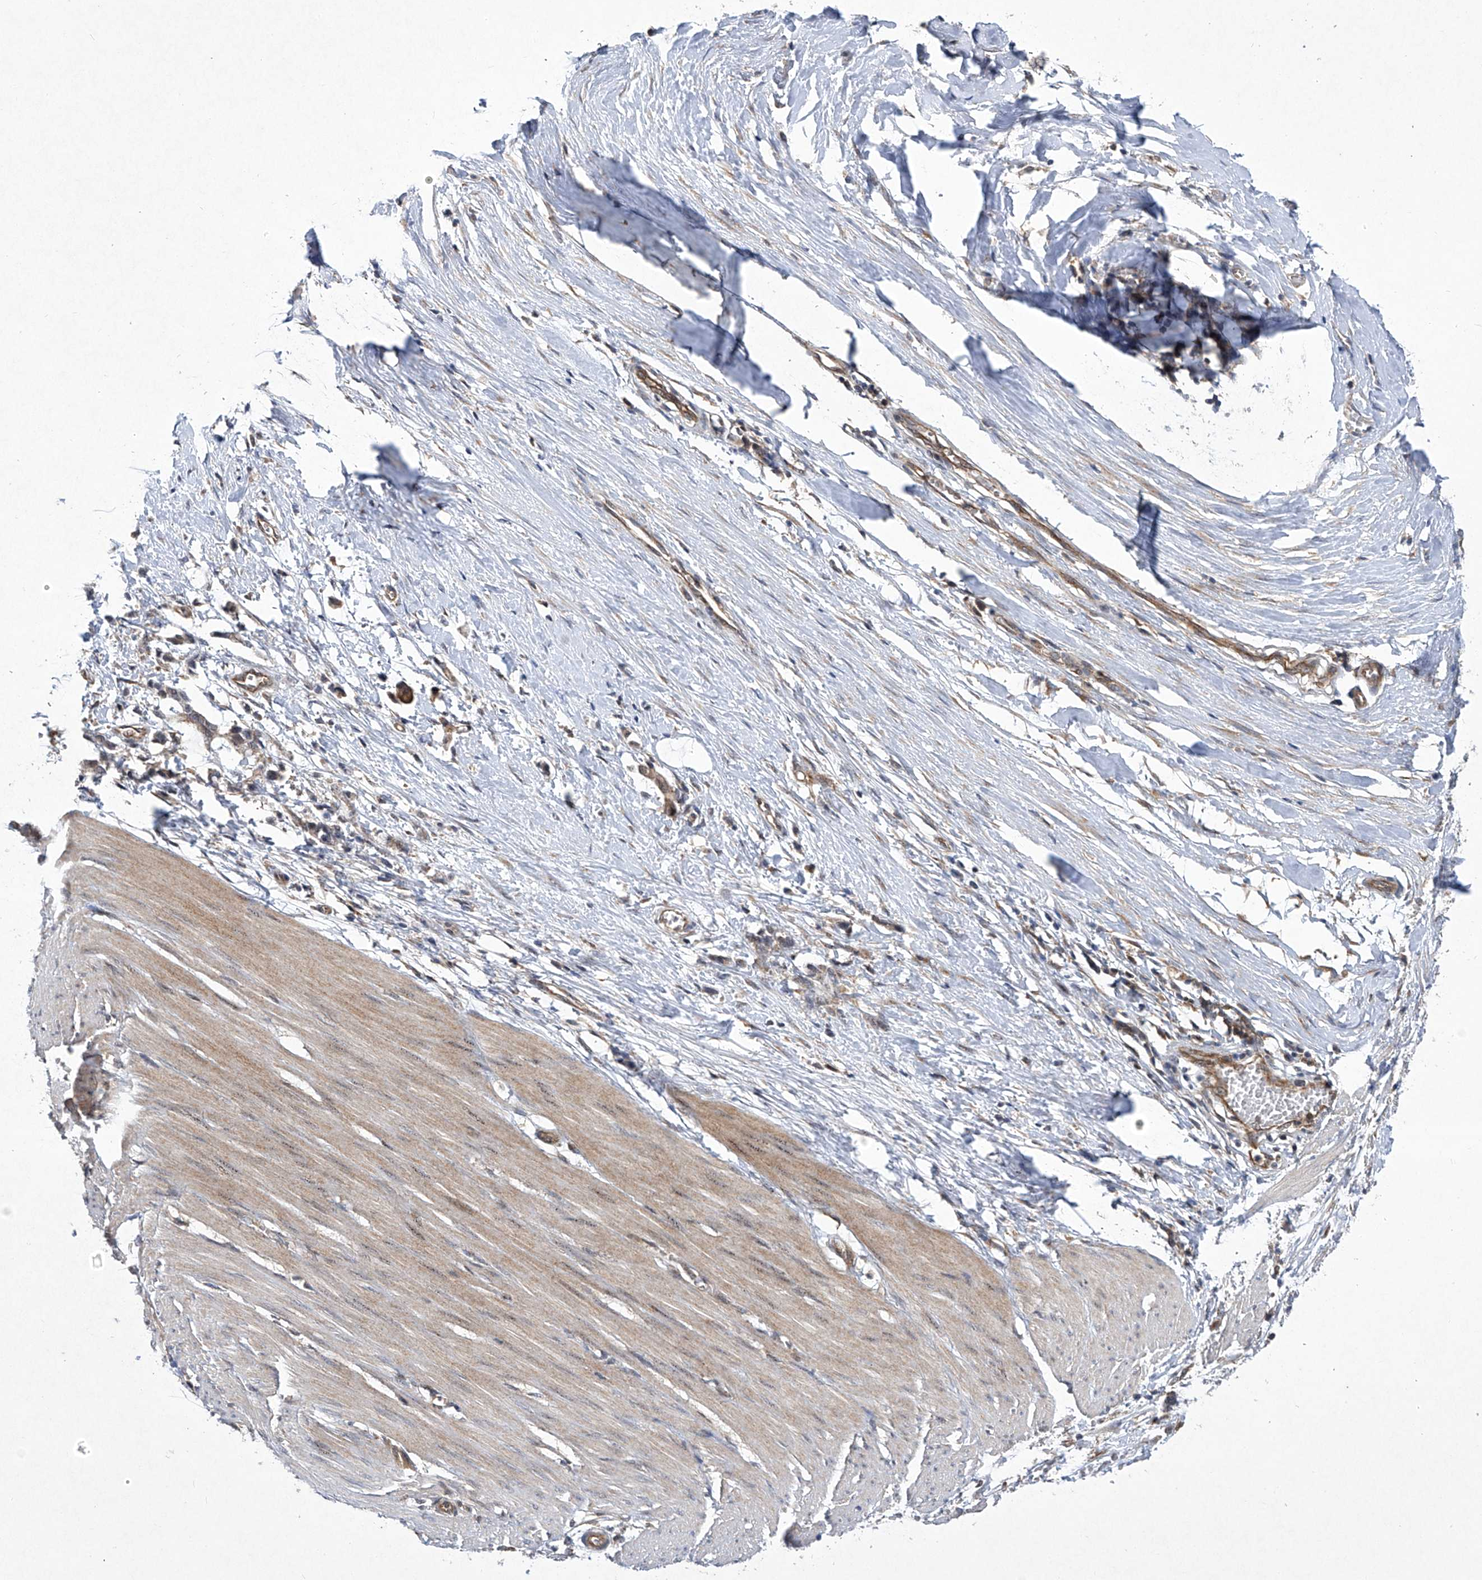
{"staining": {"intensity": "weak", "quantity": "<25%", "location": "cytoplasmic/membranous"}, "tissue": "smooth muscle", "cell_type": "Smooth muscle cells", "image_type": "normal", "snomed": [{"axis": "morphology", "description": "Normal tissue, NOS"}, {"axis": "morphology", "description": "Adenocarcinoma, NOS"}, {"axis": "topography", "description": "Colon"}, {"axis": "topography", "description": "Peripheral nerve tissue"}], "caption": "This micrograph is of benign smooth muscle stained with immunohistochemistry (IHC) to label a protein in brown with the nuclei are counter-stained blue. There is no staining in smooth muscle cells.", "gene": "CISH", "patient": {"sex": "male", "age": 14}}